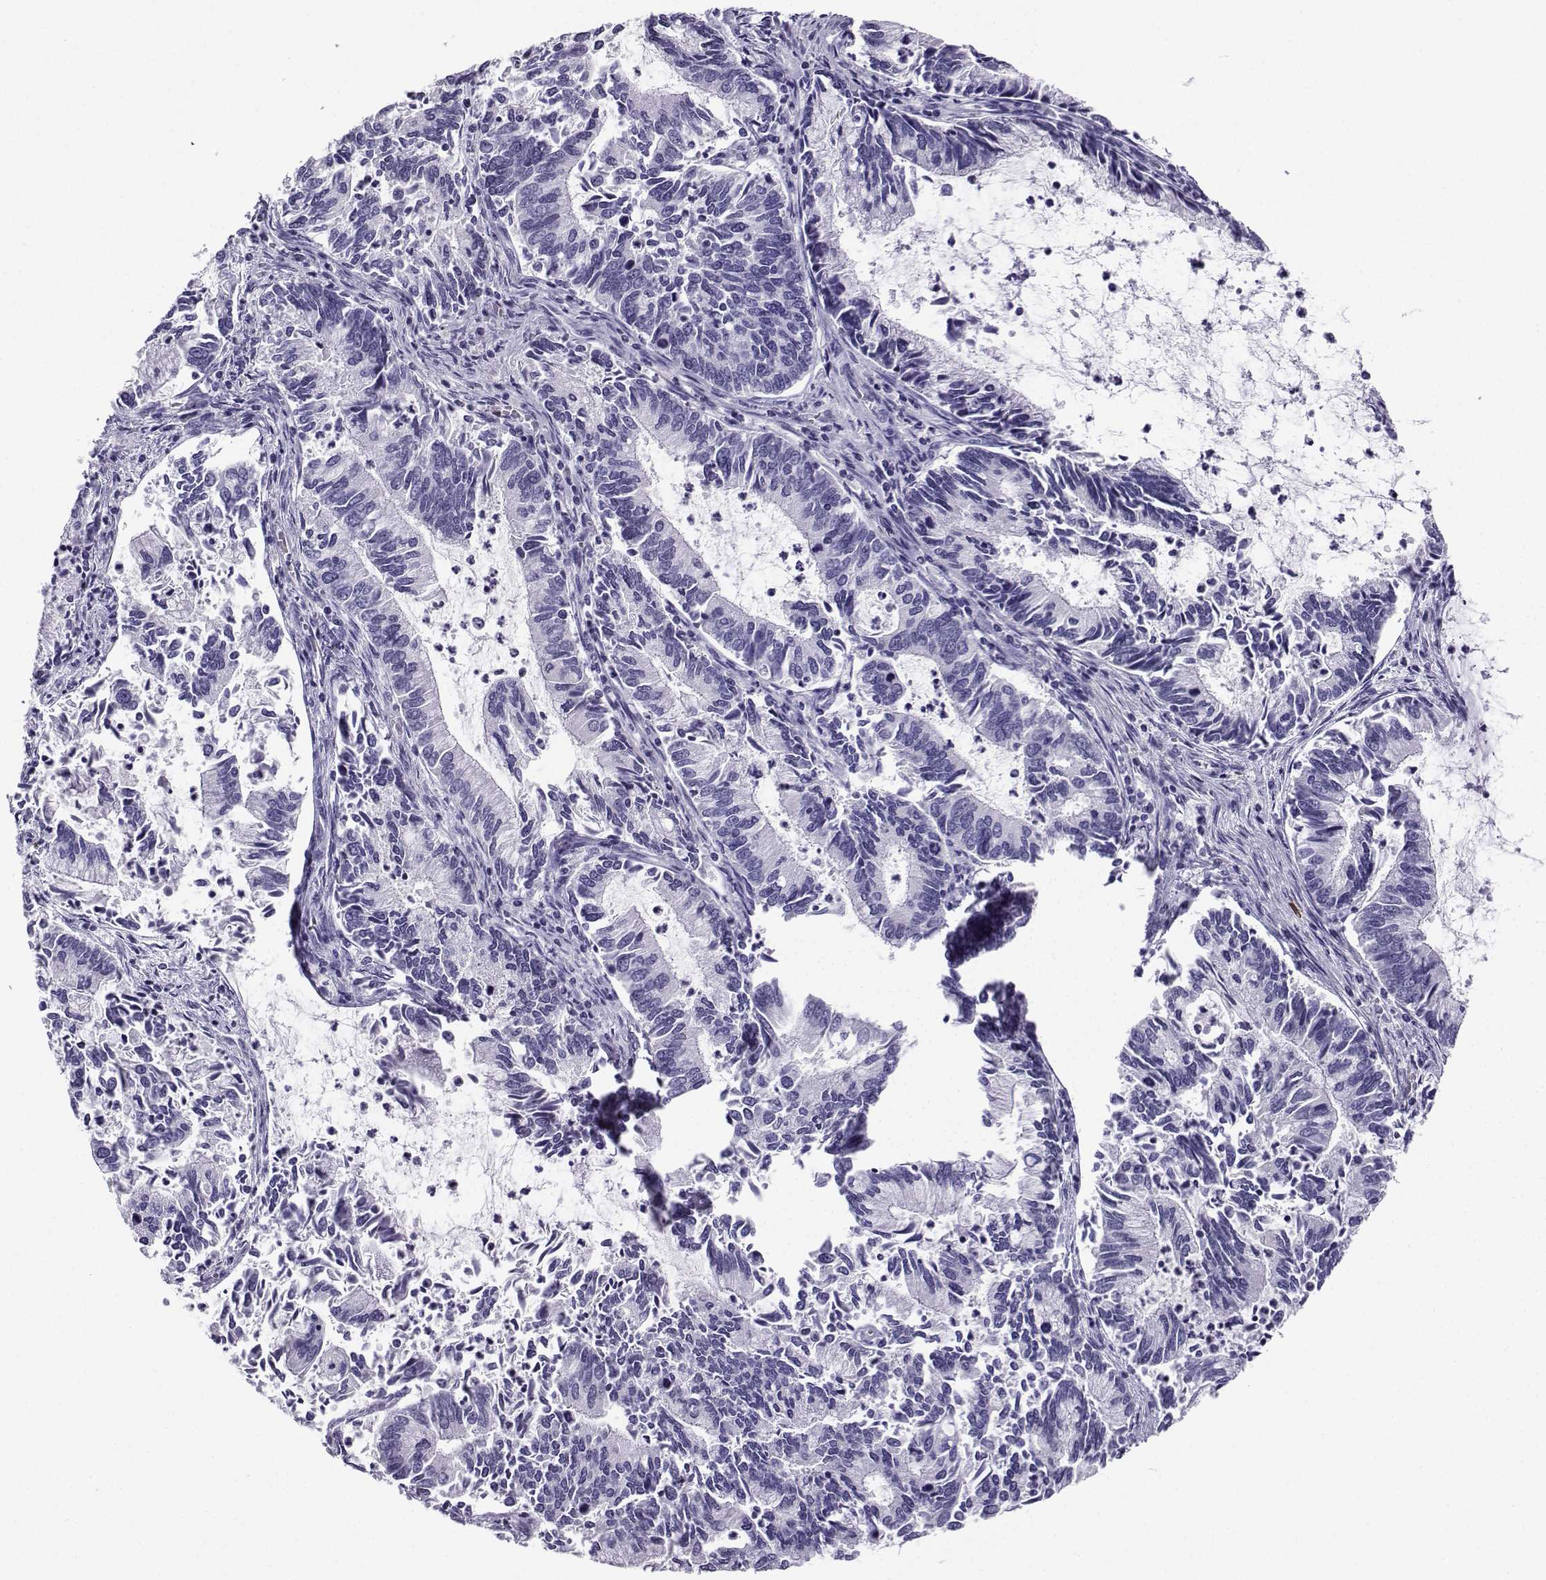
{"staining": {"intensity": "negative", "quantity": "none", "location": "none"}, "tissue": "cervical cancer", "cell_type": "Tumor cells", "image_type": "cancer", "snomed": [{"axis": "morphology", "description": "Adenocarcinoma, NOS"}, {"axis": "topography", "description": "Cervix"}], "caption": "Immunohistochemistry micrograph of neoplastic tissue: human cervical adenocarcinoma stained with DAB (3,3'-diaminobenzidine) demonstrates no significant protein staining in tumor cells.", "gene": "NEFL", "patient": {"sex": "female", "age": 42}}